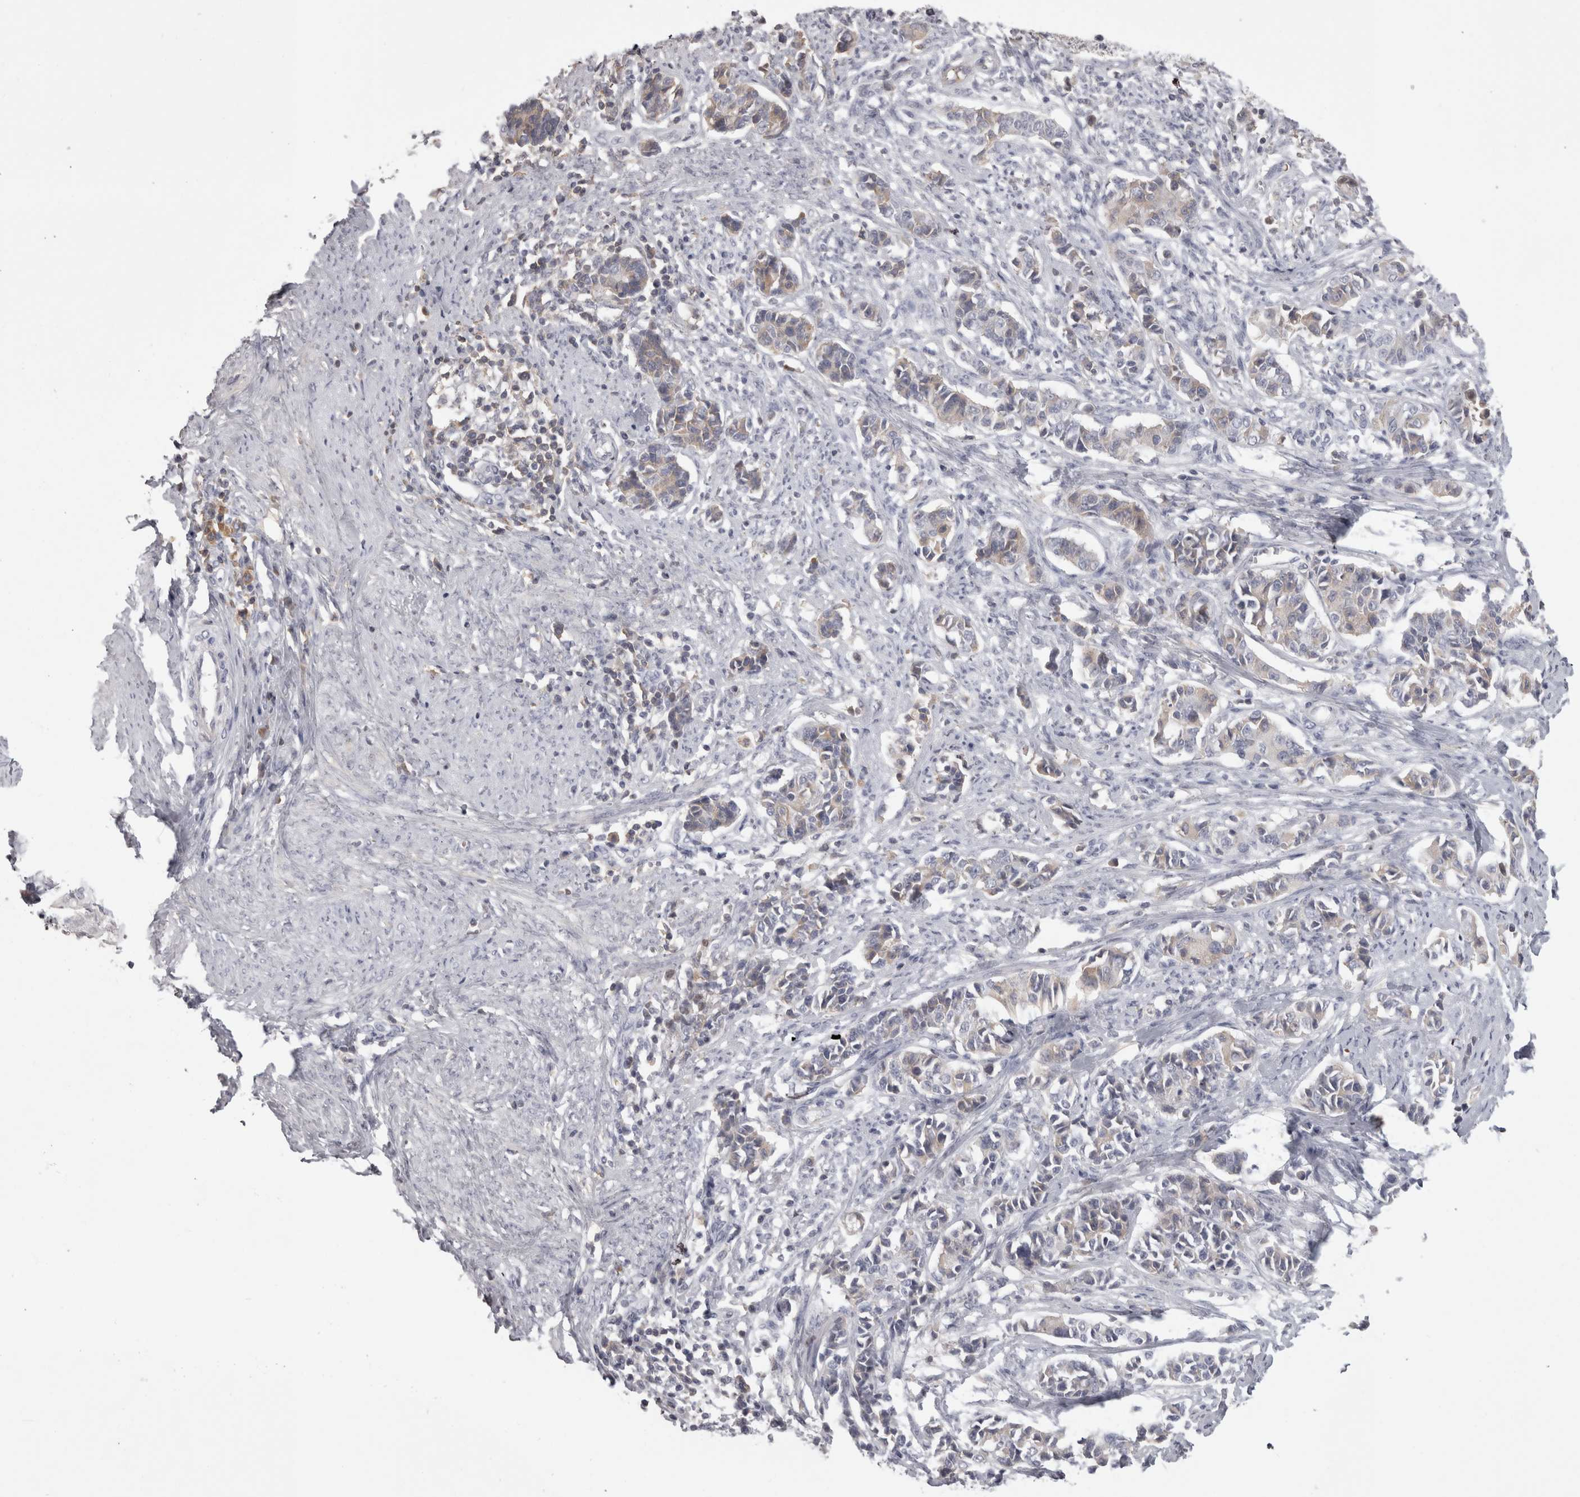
{"staining": {"intensity": "weak", "quantity": "25%-75%", "location": "cytoplasmic/membranous"}, "tissue": "cervical cancer", "cell_type": "Tumor cells", "image_type": "cancer", "snomed": [{"axis": "morphology", "description": "Normal tissue, NOS"}, {"axis": "morphology", "description": "Squamous cell carcinoma, NOS"}, {"axis": "topography", "description": "Cervix"}], "caption": "Immunohistochemical staining of human cervical cancer (squamous cell carcinoma) shows low levels of weak cytoplasmic/membranous positivity in about 25%-75% of tumor cells.", "gene": "SAA4", "patient": {"sex": "female", "age": 35}}